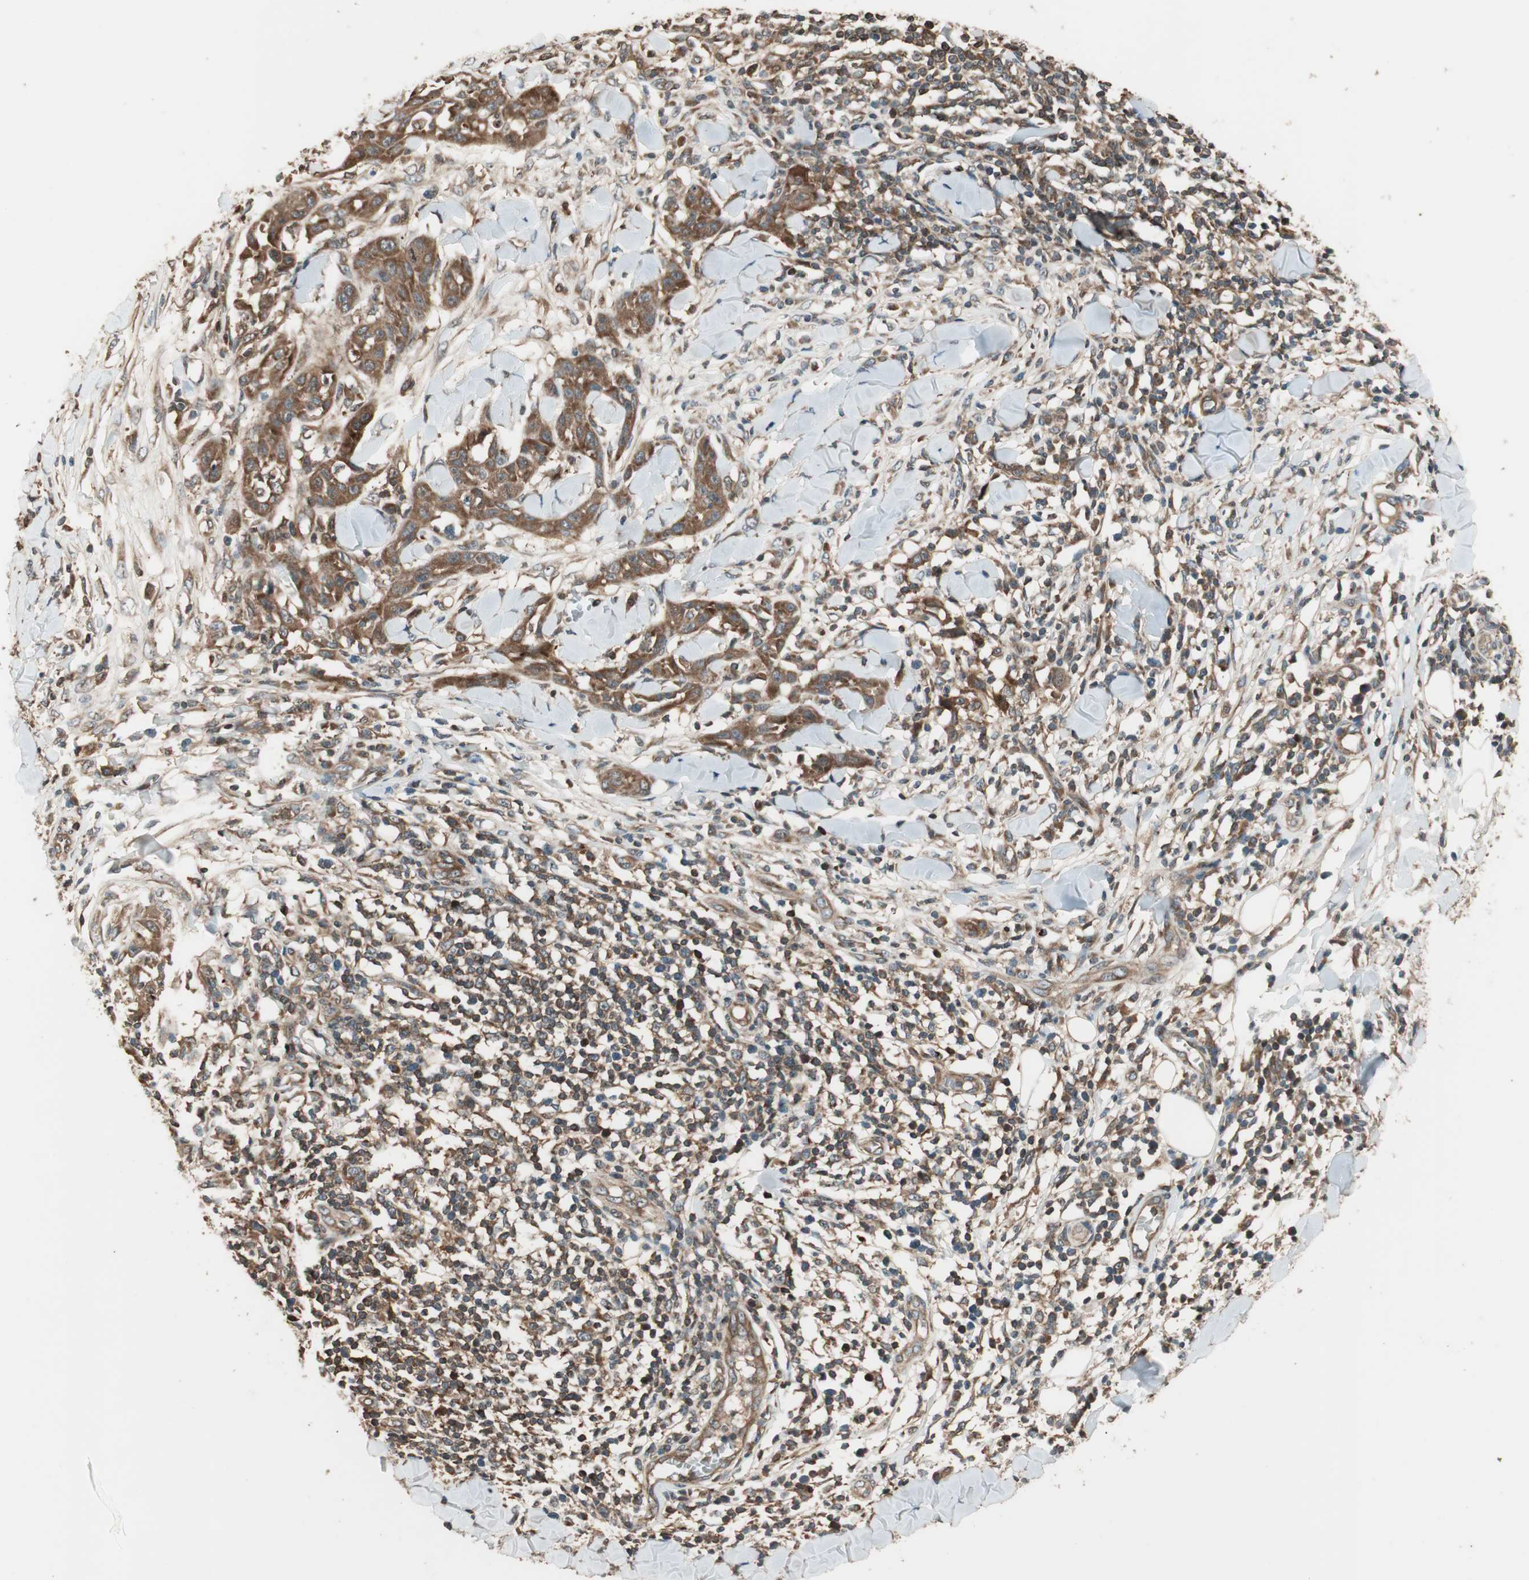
{"staining": {"intensity": "strong", "quantity": ">75%", "location": "cytoplasmic/membranous"}, "tissue": "skin cancer", "cell_type": "Tumor cells", "image_type": "cancer", "snomed": [{"axis": "morphology", "description": "Squamous cell carcinoma, NOS"}, {"axis": "topography", "description": "Skin"}], "caption": "Human skin squamous cell carcinoma stained for a protein (brown) reveals strong cytoplasmic/membranous positive positivity in about >75% of tumor cells.", "gene": "CNOT4", "patient": {"sex": "male", "age": 24}}